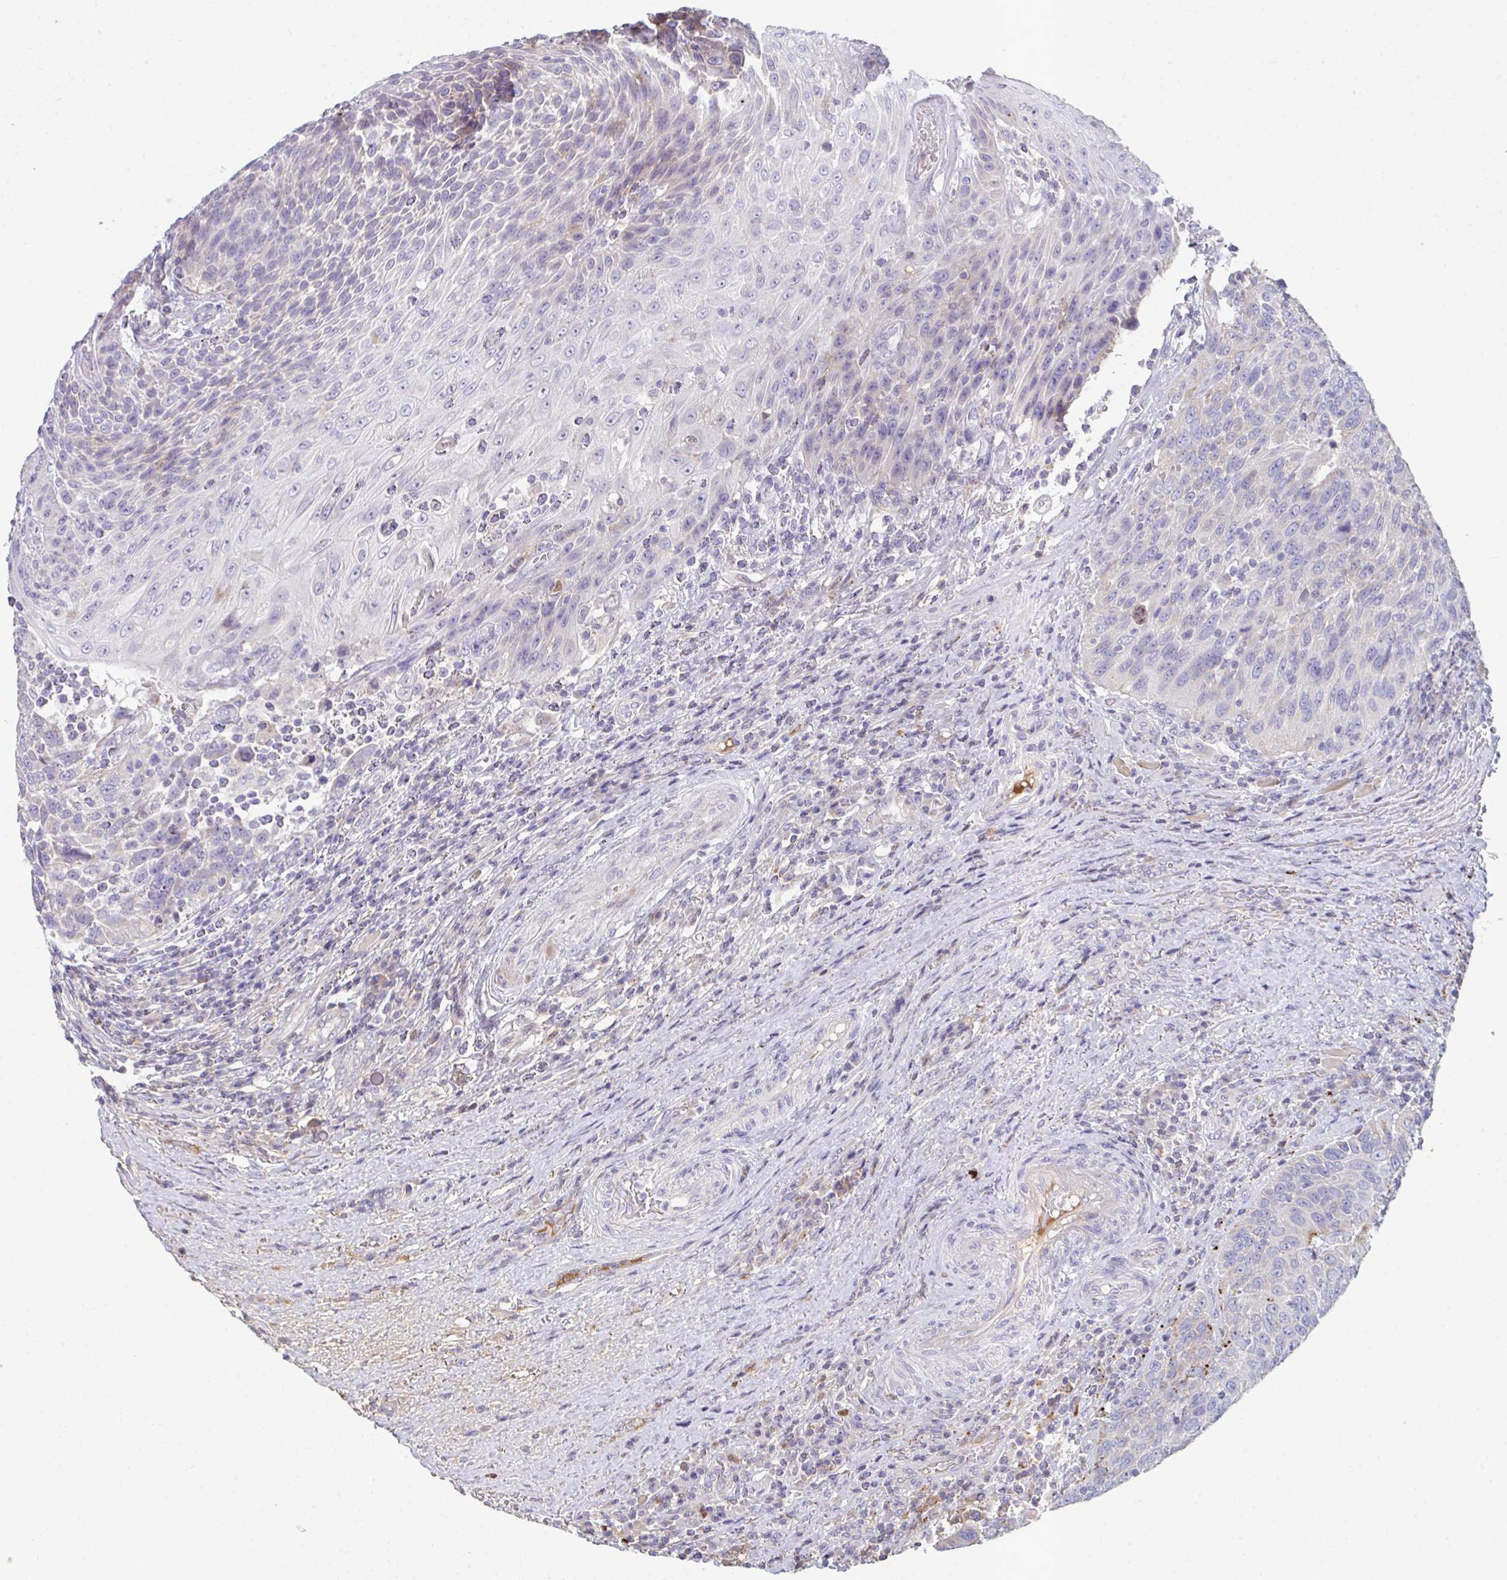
{"staining": {"intensity": "negative", "quantity": "none", "location": "none"}, "tissue": "urothelial cancer", "cell_type": "Tumor cells", "image_type": "cancer", "snomed": [{"axis": "morphology", "description": "Urothelial carcinoma, High grade"}, {"axis": "topography", "description": "Urinary bladder"}], "caption": "DAB immunohistochemical staining of urothelial cancer displays no significant staining in tumor cells.", "gene": "HGFAC", "patient": {"sex": "female", "age": 70}}